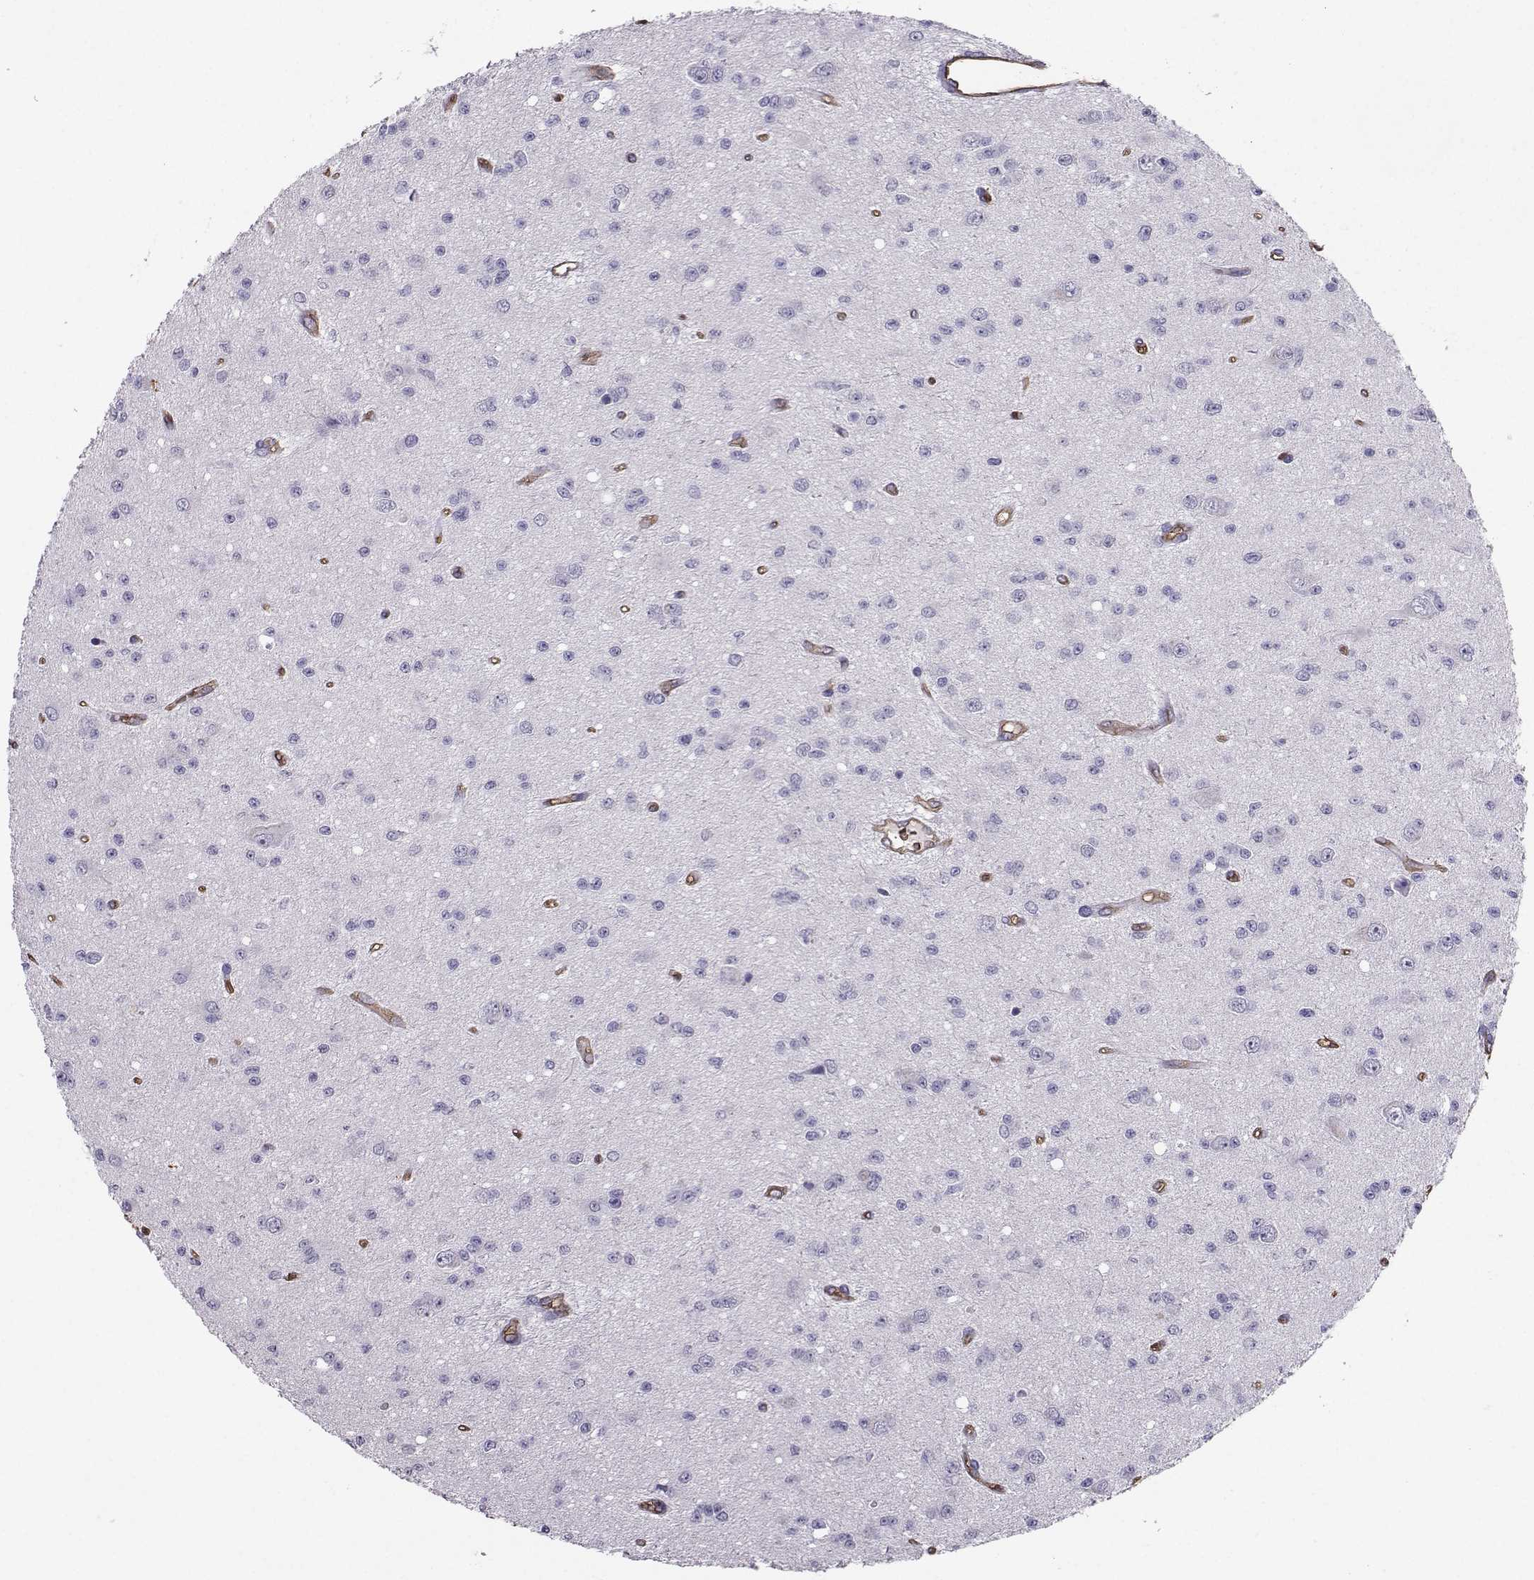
{"staining": {"intensity": "negative", "quantity": "none", "location": "none"}, "tissue": "glioma", "cell_type": "Tumor cells", "image_type": "cancer", "snomed": [{"axis": "morphology", "description": "Glioma, malignant, Low grade"}, {"axis": "topography", "description": "Brain"}], "caption": "IHC image of neoplastic tissue: human glioma stained with DAB (3,3'-diaminobenzidine) shows no significant protein positivity in tumor cells.", "gene": "CLUL1", "patient": {"sex": "female", "age": 45}}